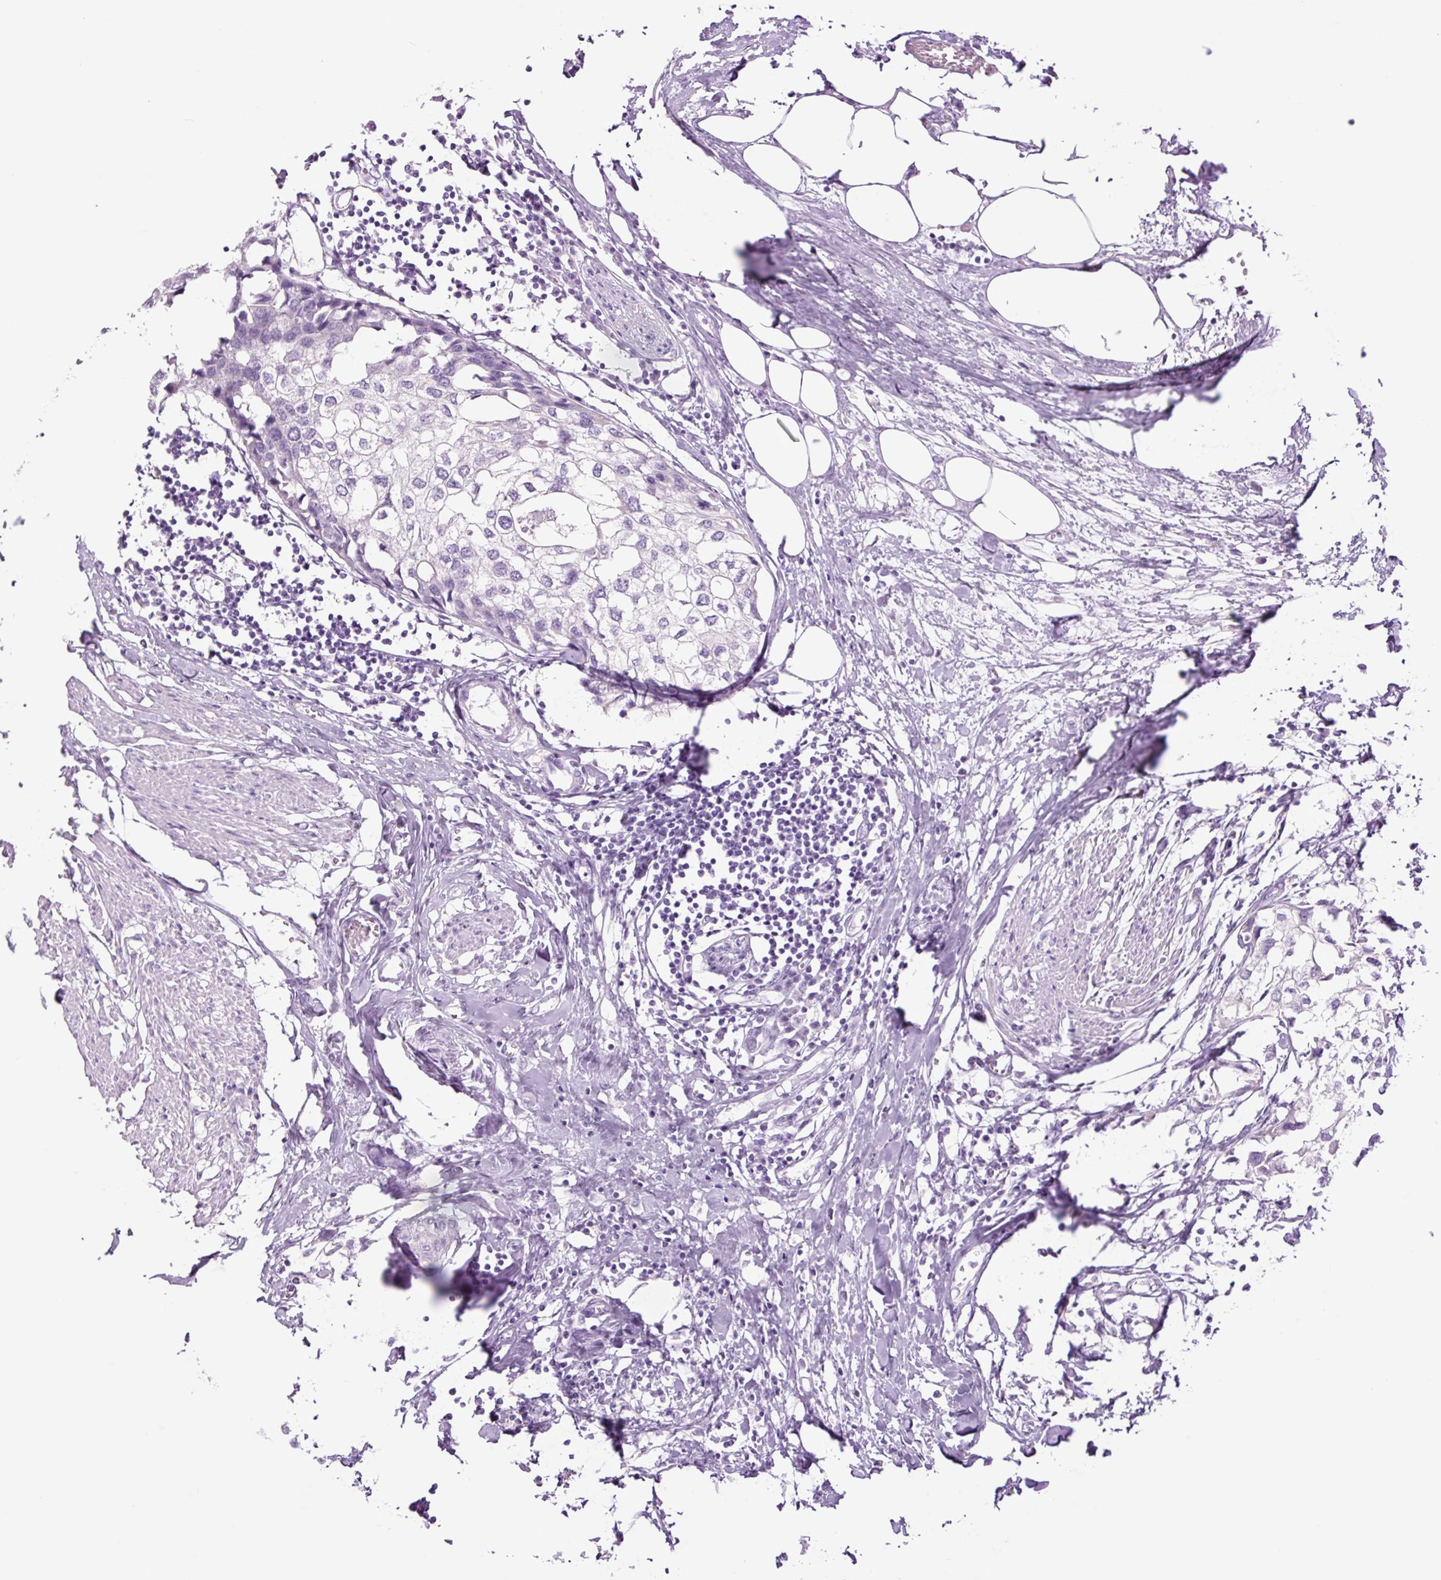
{"staining": {"intensity": "negative", "quantity": "none", "location": "none"}, "tissue": "urothelial cancer", "cell_type": "Tumor cells", "image_type": "cancer", "snomed": [{"axis": "morphology", "description": "Urothelial carcinoma, High grade"}, {"axis": "topography", "description": "Urinary bladder"}], "caption": "Immunohistochemistry image of human urothelial carcinoma (high-grade) stained for a protein (brown), which shows no staining in tumor cells.", "gene": "TFF2", "patient": {"sex": "male", "age": 64}}